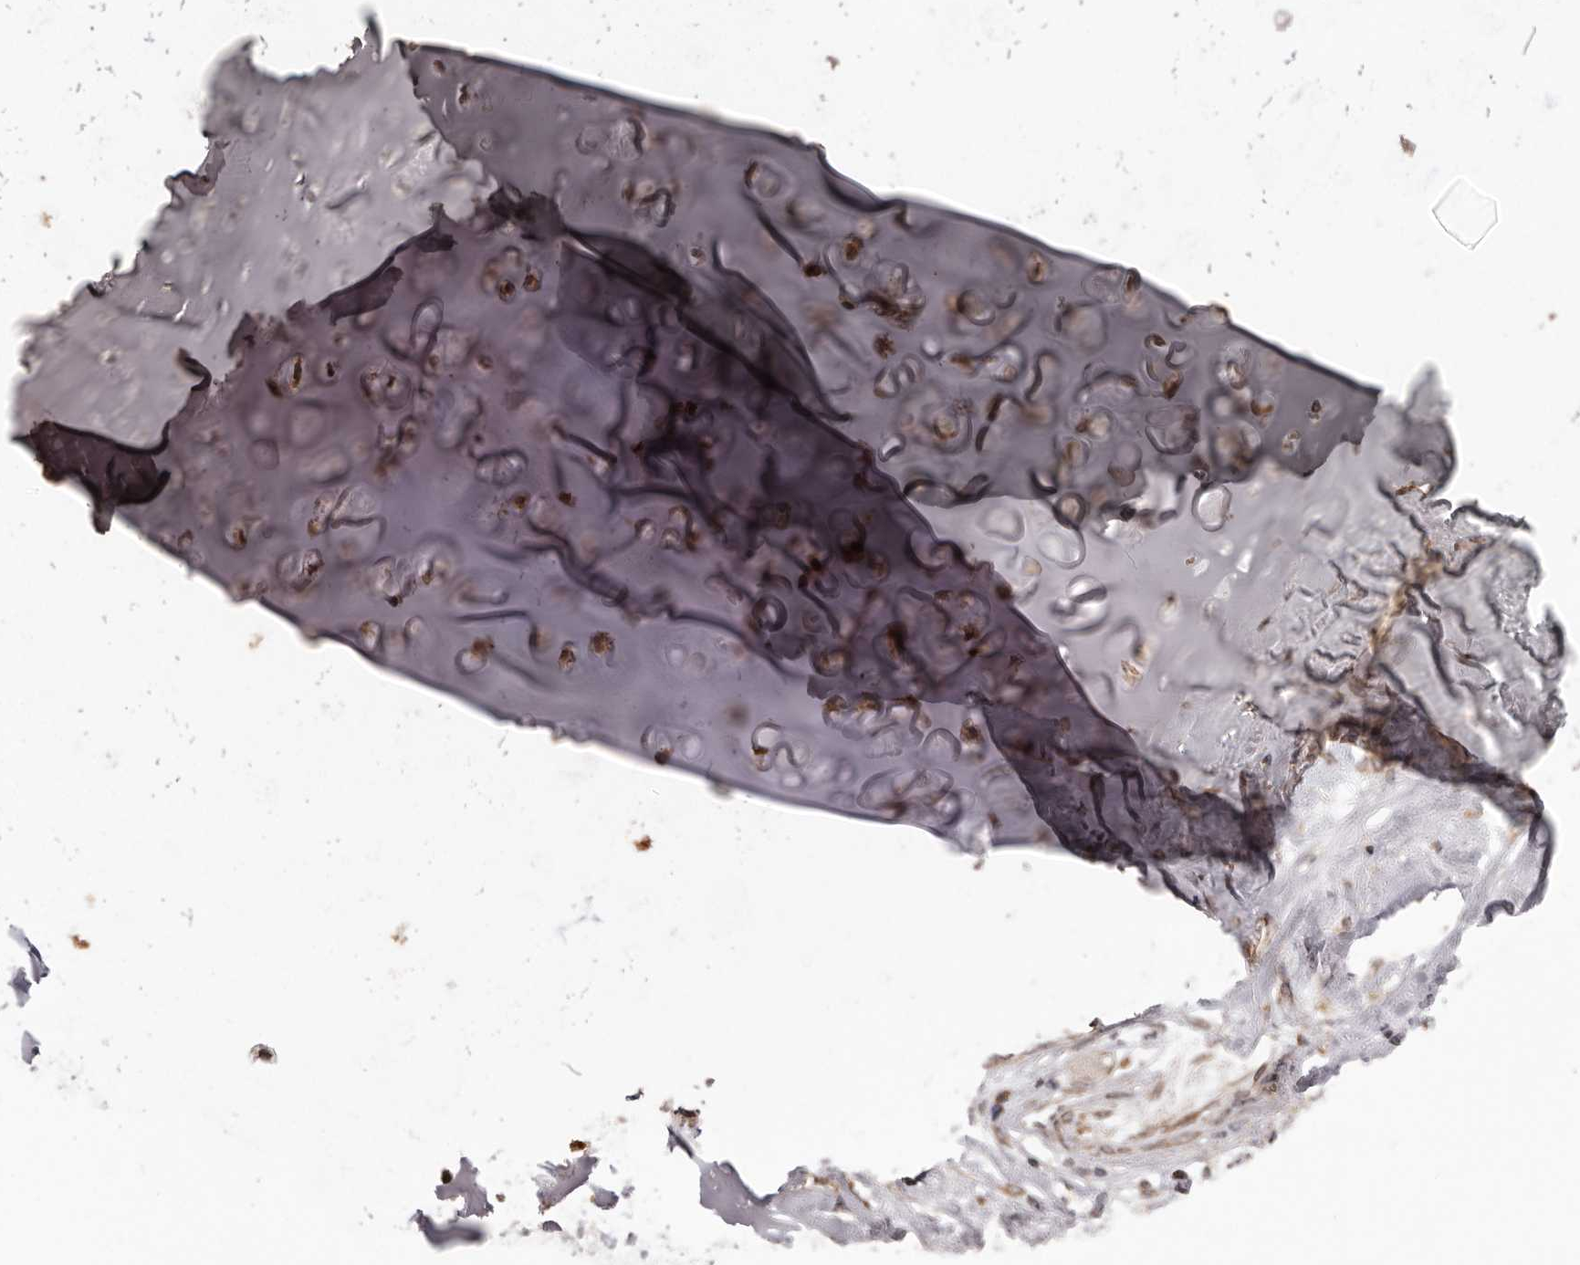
{"staining": {"intensity": "weak", "quantity": ">75%", "location": "cytoplasmic/membranous"}, "tissue": "adipose tissue", "cell_type": "Adipocytes", "image_type": "normal", "snomed": [{"axis": "morphology", "description": "Normal tissue, NOS"}, {"axis": "morphology", "description": "Basal cell carcinoma"}, {"axis": "topography", "description": "Cartilage tissue"}, {"axis": "topography", "description": "Nasopharynx"}, {"axis": "topography", "description": "Oral tissue"}], "caption": "IHC photomicrograph of benign adipose tissue stained for a protein (brown), which demonstrates low levels of weak cytoplasmic/membranous staining in about >75% of adipocytes.", "gene": "CHRM2", "patient": {"sex": "female", "age": 77}}